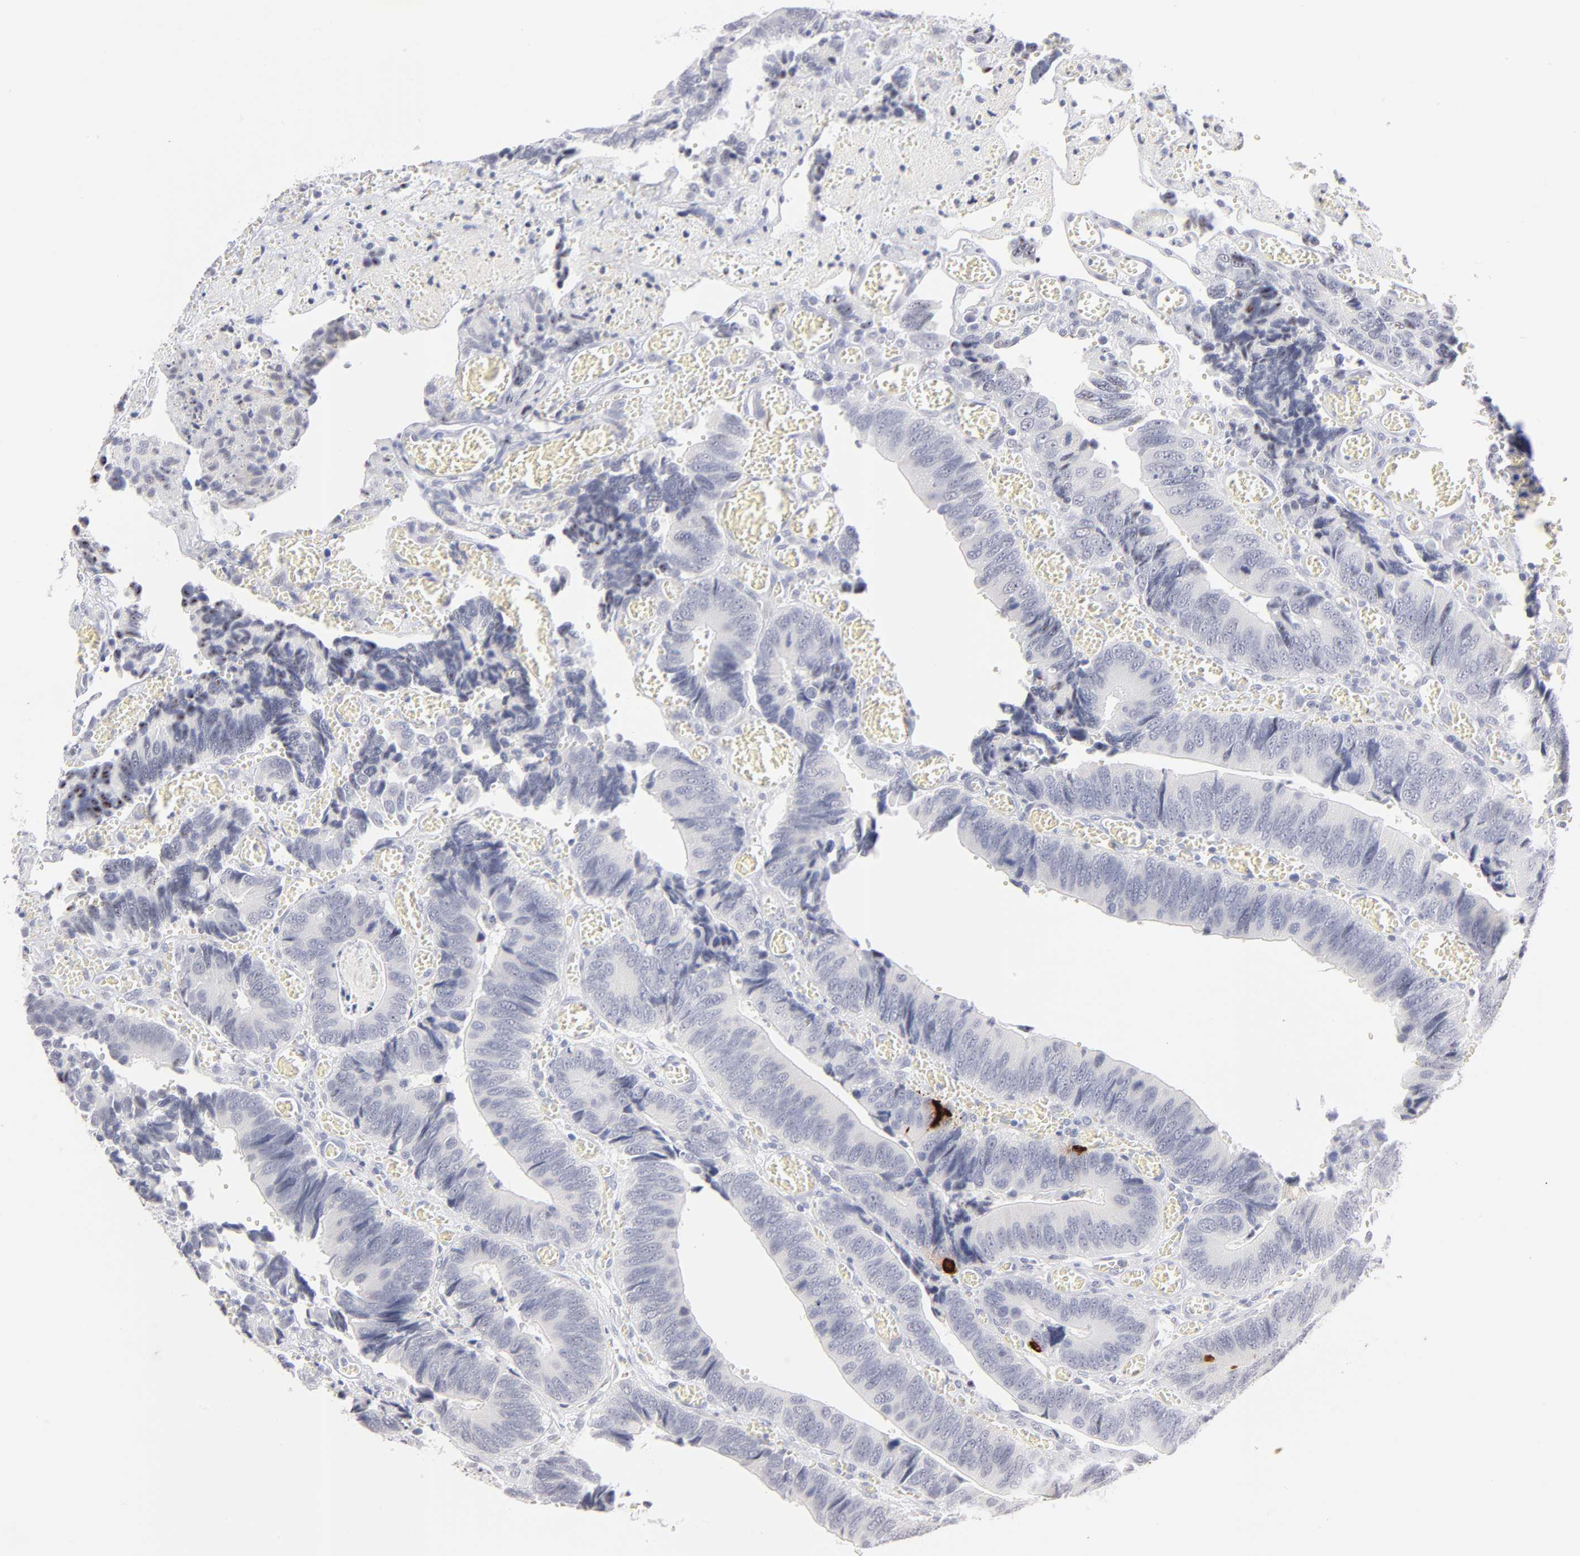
{"staining": {"intensity": "negative", "quantity": "none", "location": "none"}, "tissue": "colorectal cancer", "cell_type": "Tumor cells", "image_type": "cancer", "snomed": [{"axis": "morphology", "description": "Adenocarcinoma, NOS"}, {"axis": "topography", "description": "Colon"}], "caption": "Colorectal cancer stained for a protein using immunohistochemistry (IHC) exhibits no positivity tumor cells.", "gene": "KHNYN", "patient": {"sex": "male", "age": 72}}